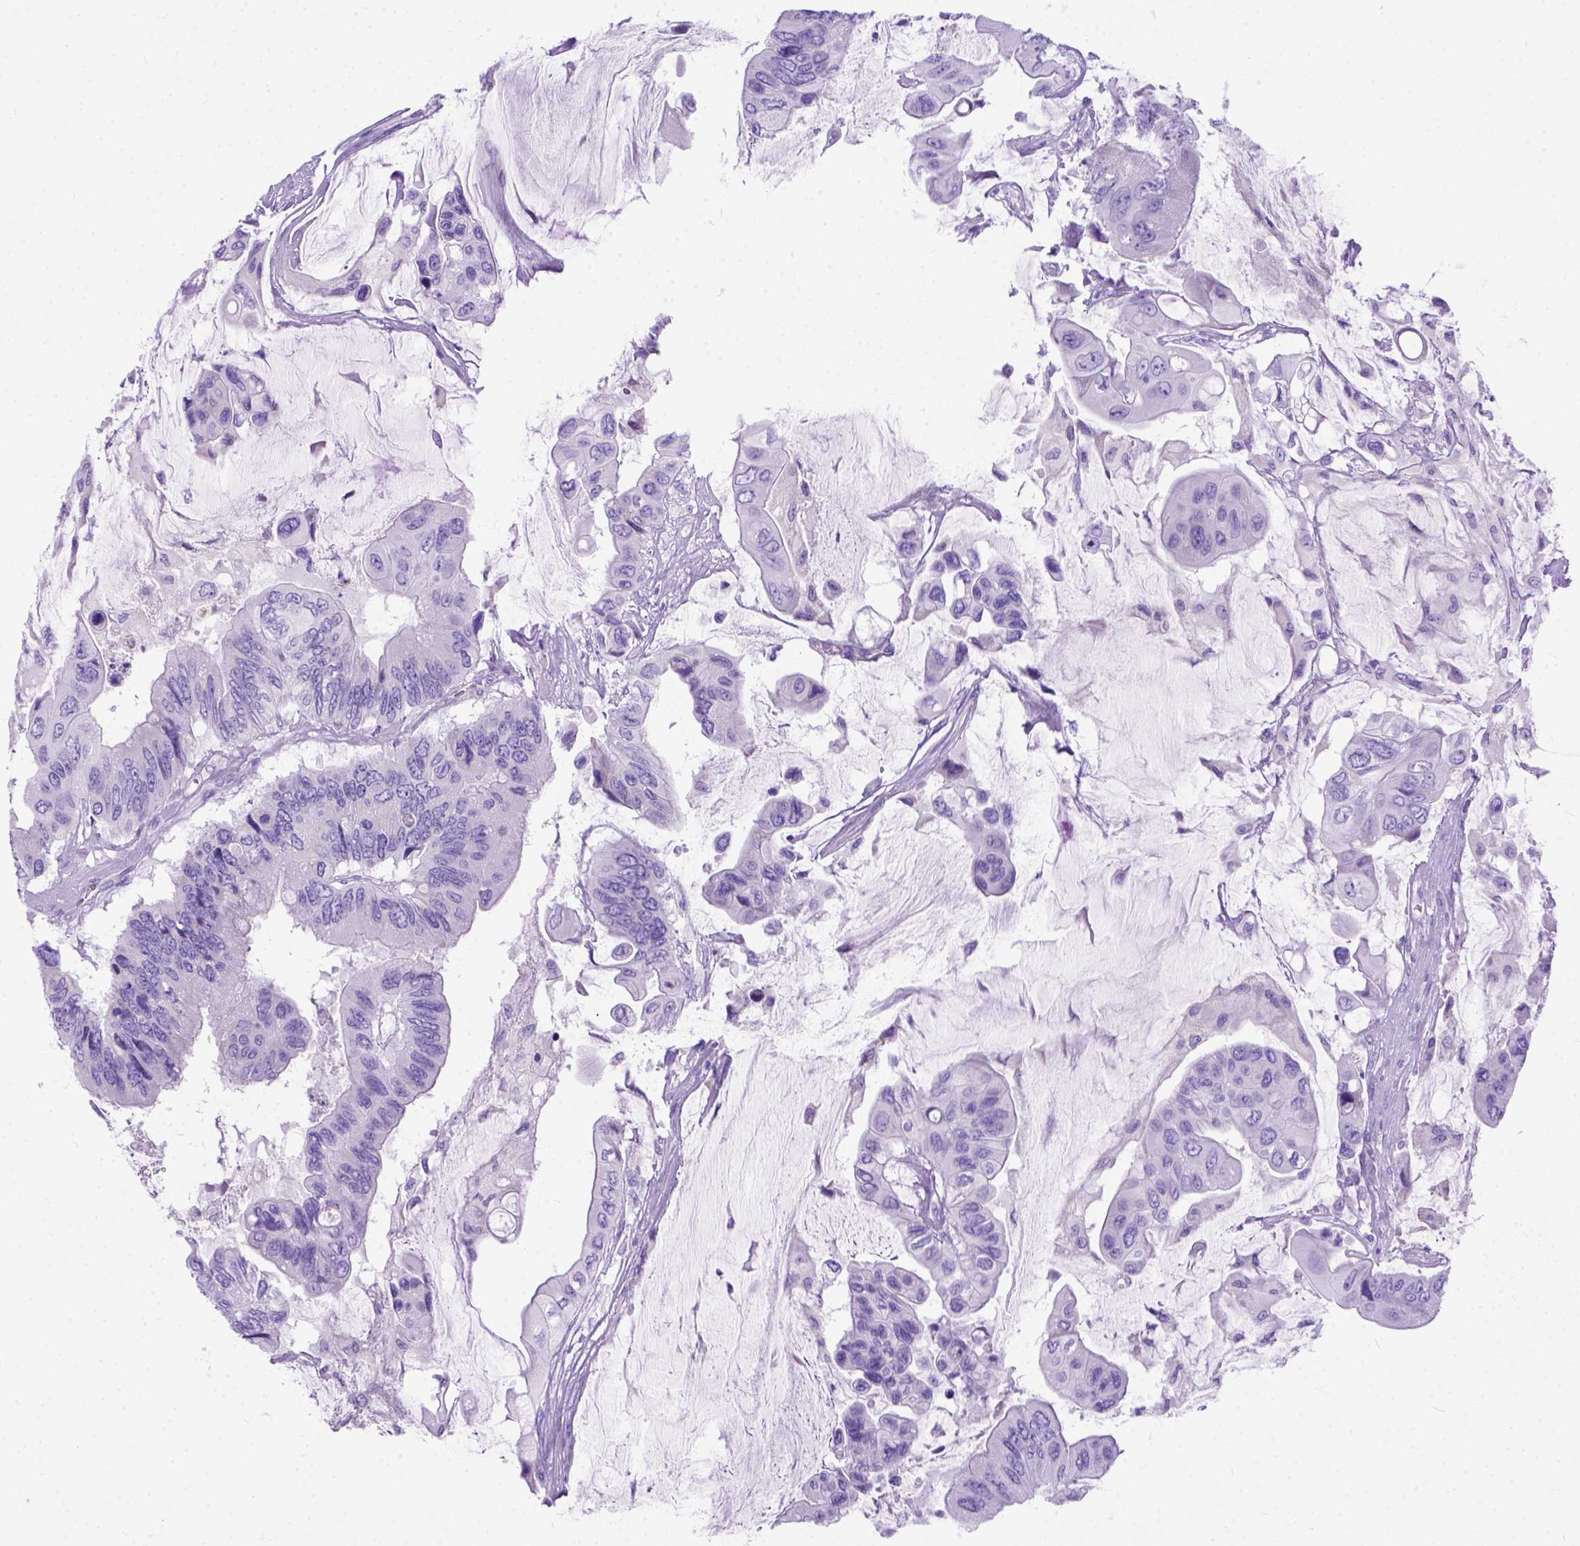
{"staining": {"intensity": "negative", "quantity": "none", "location": "none"}, "tissue": "colorectal cancer", "cell_type": "Tumor cells", "image_type": "cancer", "snomed": [{"axis": "morphology", "description": "Adenocarcinoma, NOS"}, {"axis": "topography", "description": "Rectum"}], "caption": "This is an immunohistochemistry (IHC) histopathology image of human colorectal cancer (adenocarcinoma). There is no expression in tumor cells.", "gene": "ODAD3", "patient": {"sex": "male", "age": 63}}